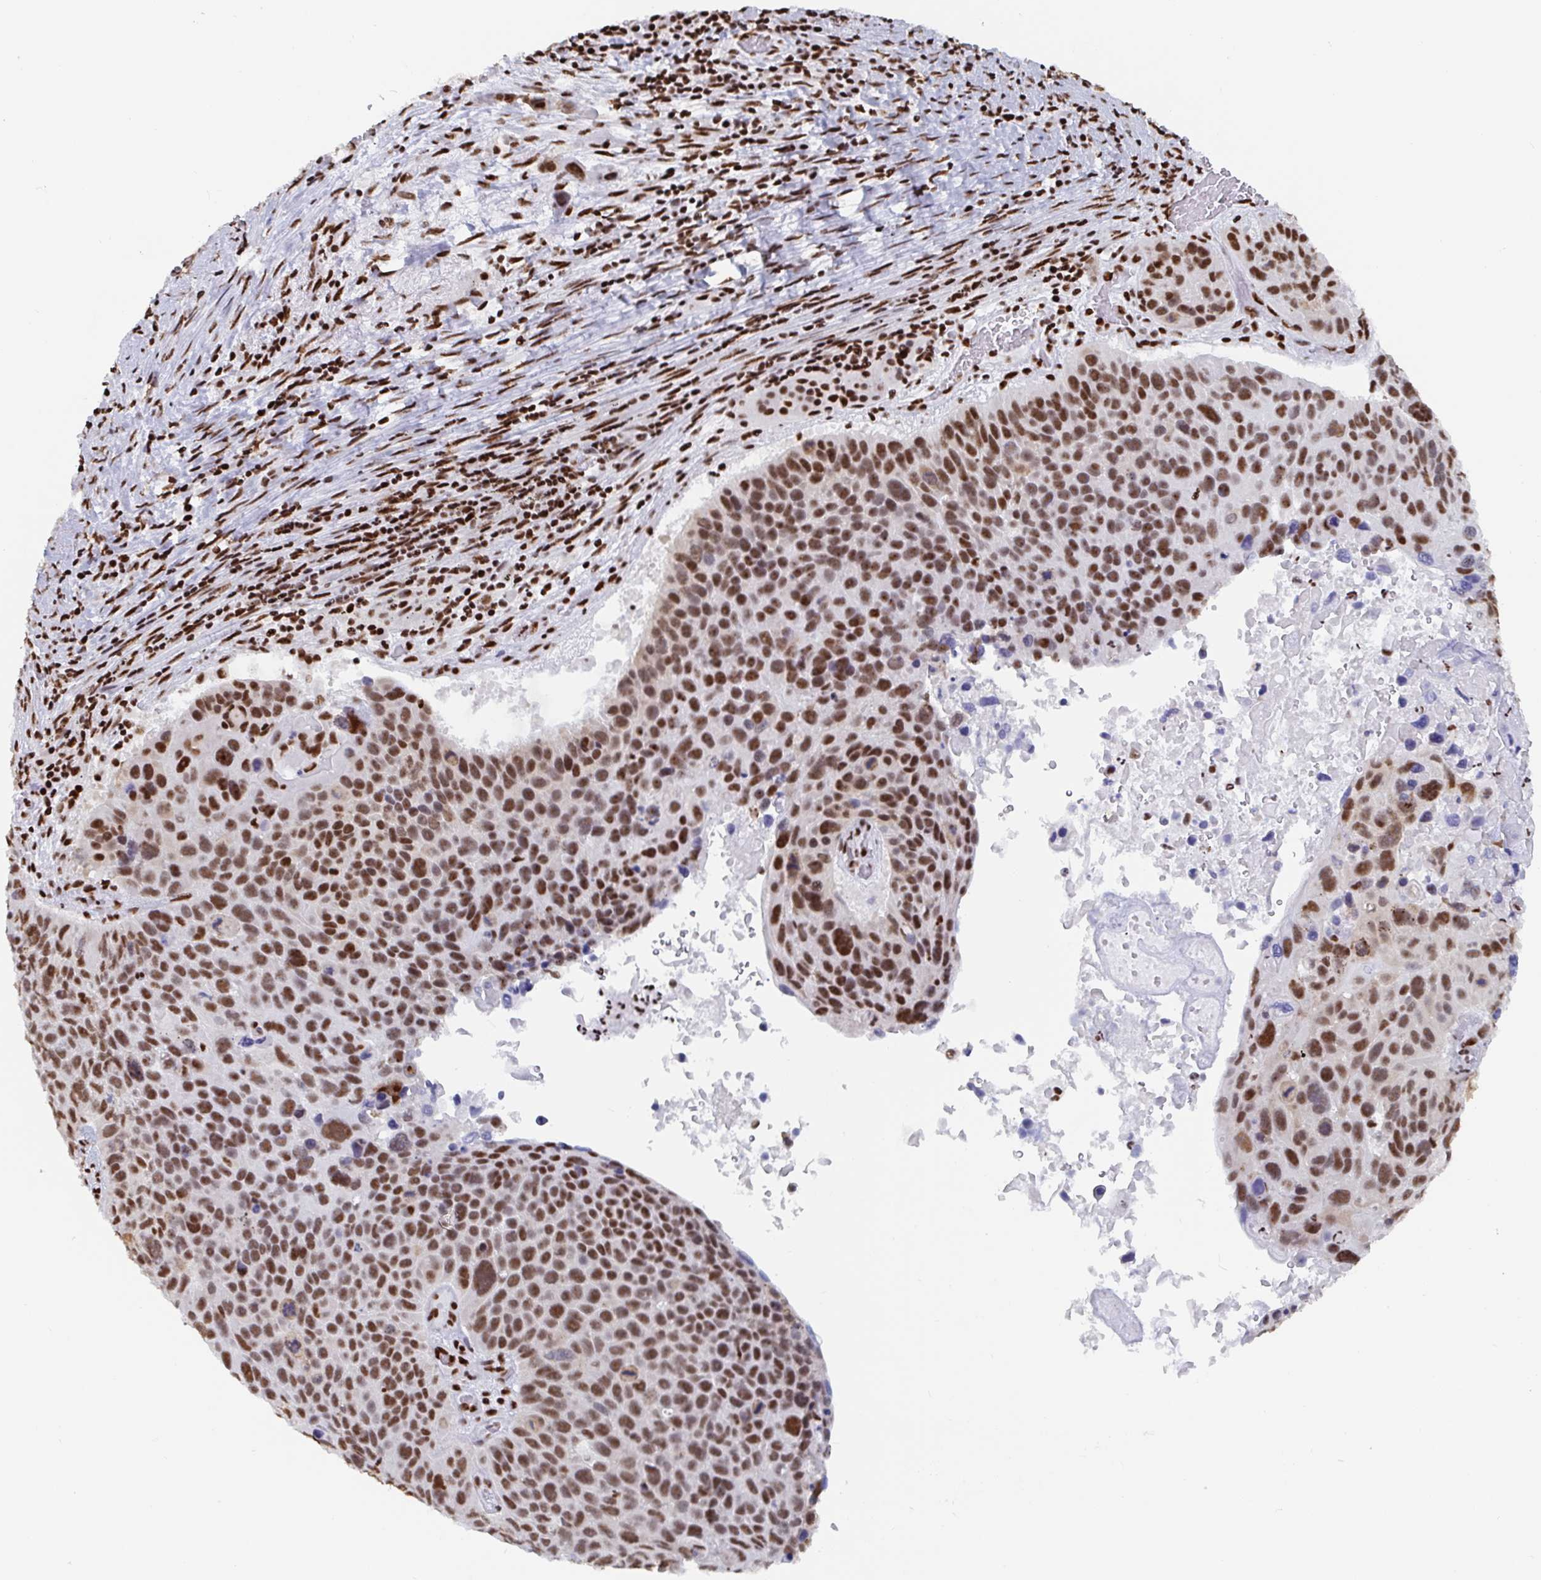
{"staining": {"intensity": "moderate", "quantity": ">75%", "location": "nuclear"}, "tissue": "lung cancer", "cell_type": "Tumor cells", "image_type": "cancer", "snomed": [{"axis": "morphology", "description": "Squamous cell carcinoma, NOS"}, {"axis": "topography", "description": "Lung"}], "caption": "Lung squamous cell carcinoma was stained to show a protein in brown. There is medium levels of moderate nuclear positivity in about >75% of tumor cells. Immunohistochemistry (ihc) stains the protein of interest in brown and the nuclei are stained blue.", "gene": "EWSR1", "patient": {"sex": "male", "age": 68}}